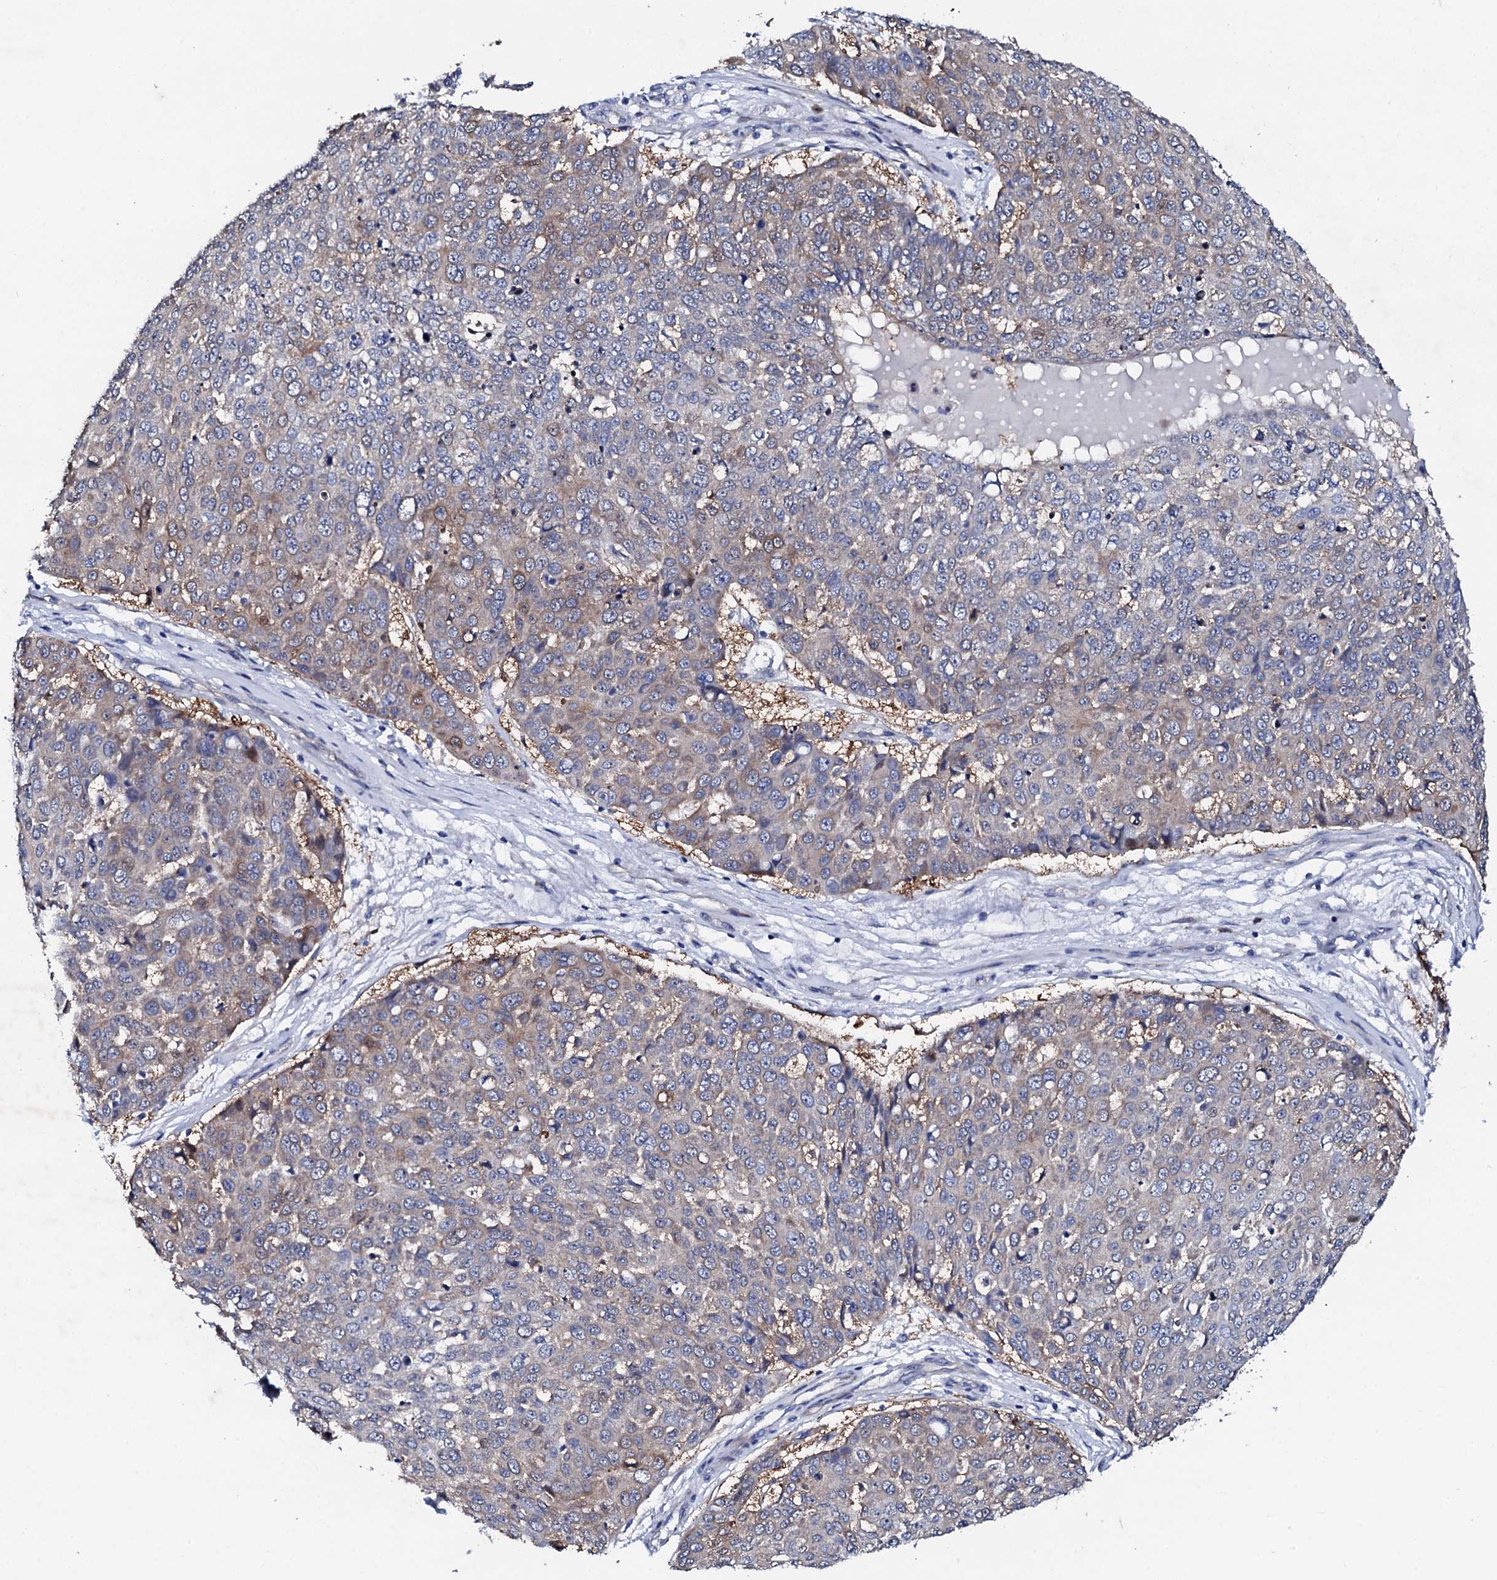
{"staining": {"intensity": "weak", "quantity": "25%-75%", "location": "cytoplasmic/membranous"}, "tissue": "skin cancer", "cell_type": "Tumor cells", "image_type": "cancer", "snomed": [{"axis": "morphology", "description": "Squamous cell carcinoma, NOS"}, {"axis": "topography", "description": "Skin"}], "caption": "Human skin squamous cell carcinoma stained with a protein marker displays weak staining in tumor cells.", "gene": "TRDN", "patient": {"sex": "male", "age": 71}}